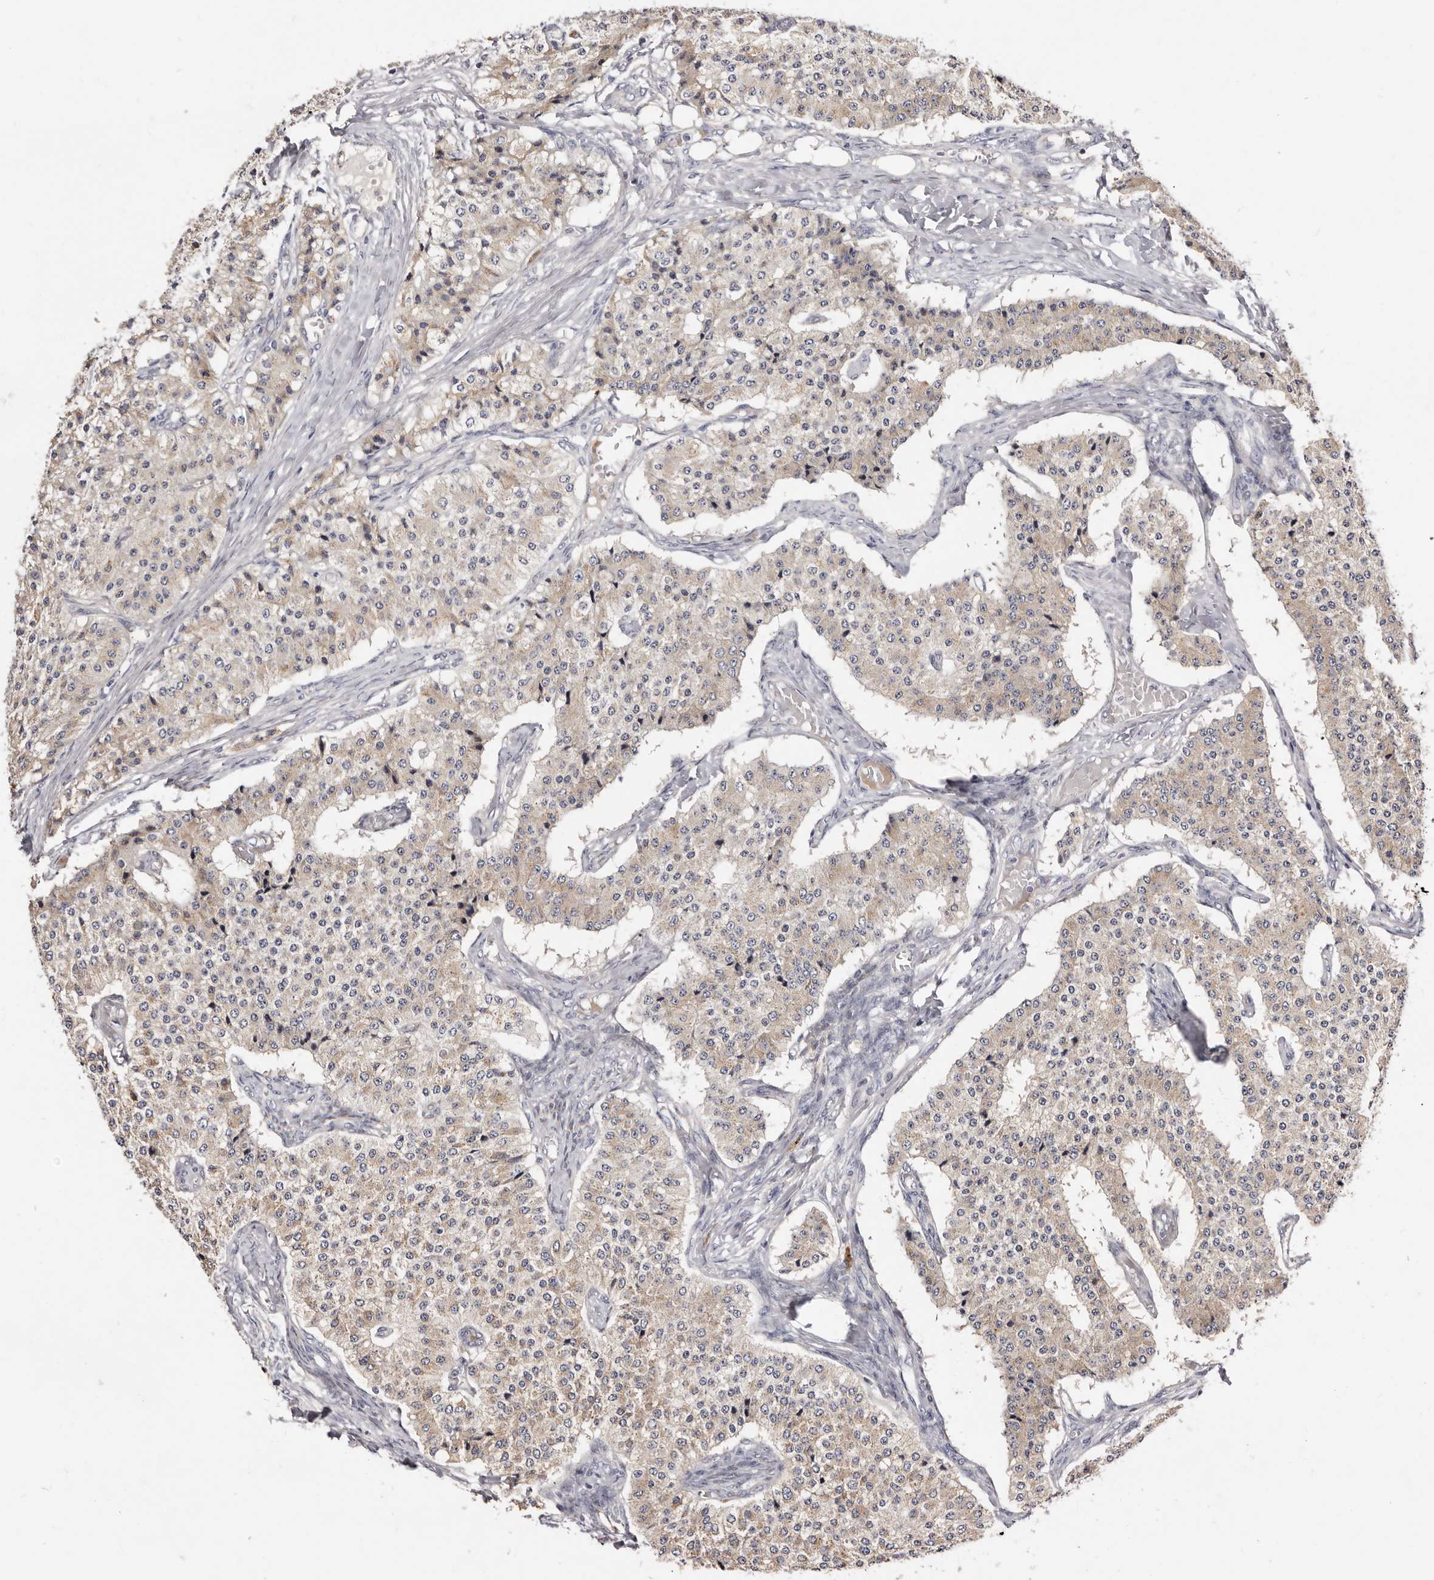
{"staining": {"intensity": "weak", "quantity": ">75%", "location": "cytoplasmic/membranous"}, "tissue": "carcinoid", "cell_type": "Tumor cells", "image_type": "cancer", "snomed": [{"axis": "morphology", "description": "Carcinoid, malignant, NOS"}, {"axis": "topography", "description": "Colon"}], "caption": "The immunohistochemical stain shows weak cytoplasmic/membranous expression in tumor cells of carcinoid tissue.", "gene": "ASIC5", "patient": {"sex": "female", "age": 52}}